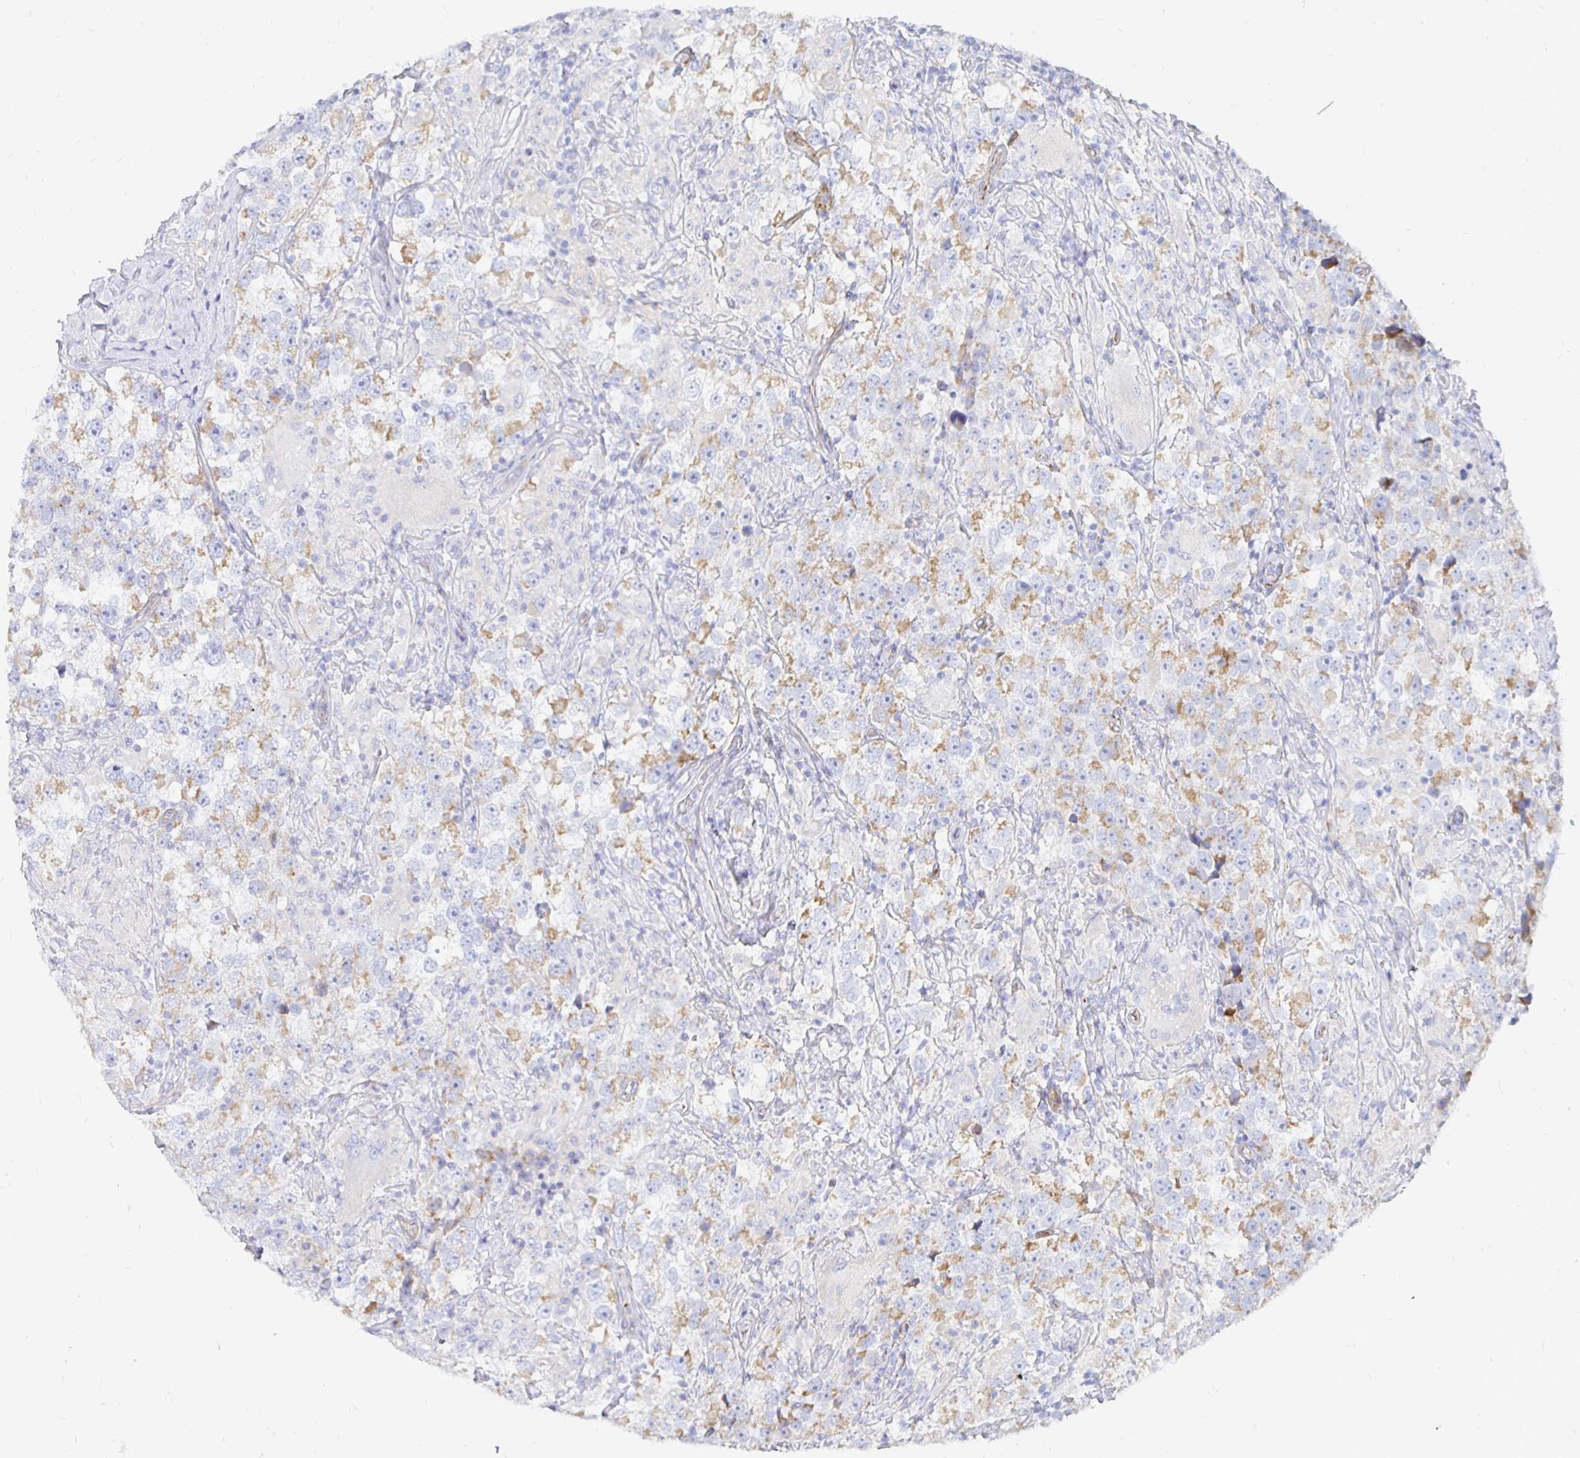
{"staining": {"intensity": "moderate", "quantity": "25%-75%", "location": "cytoplasmic/membranous"}, "tissue": "testis cancer", "cell_type": "Tumor cells", "image_type": "cancer", "snomed": [{"axis": "morphology", "description": "Seminoma, NOS"}, {"axis": "topography", "description": "Testis"}], "caption": "DAB (3,3'-diaminobenzidine) immunohistochemical staining of human seminoma (testis) reveals moderate cytoplasmic/membranous protein expression in approximately 25%-75% of tumor cells.", "gene": "COX16", "patient": {"sex": "male", "age": 46}}